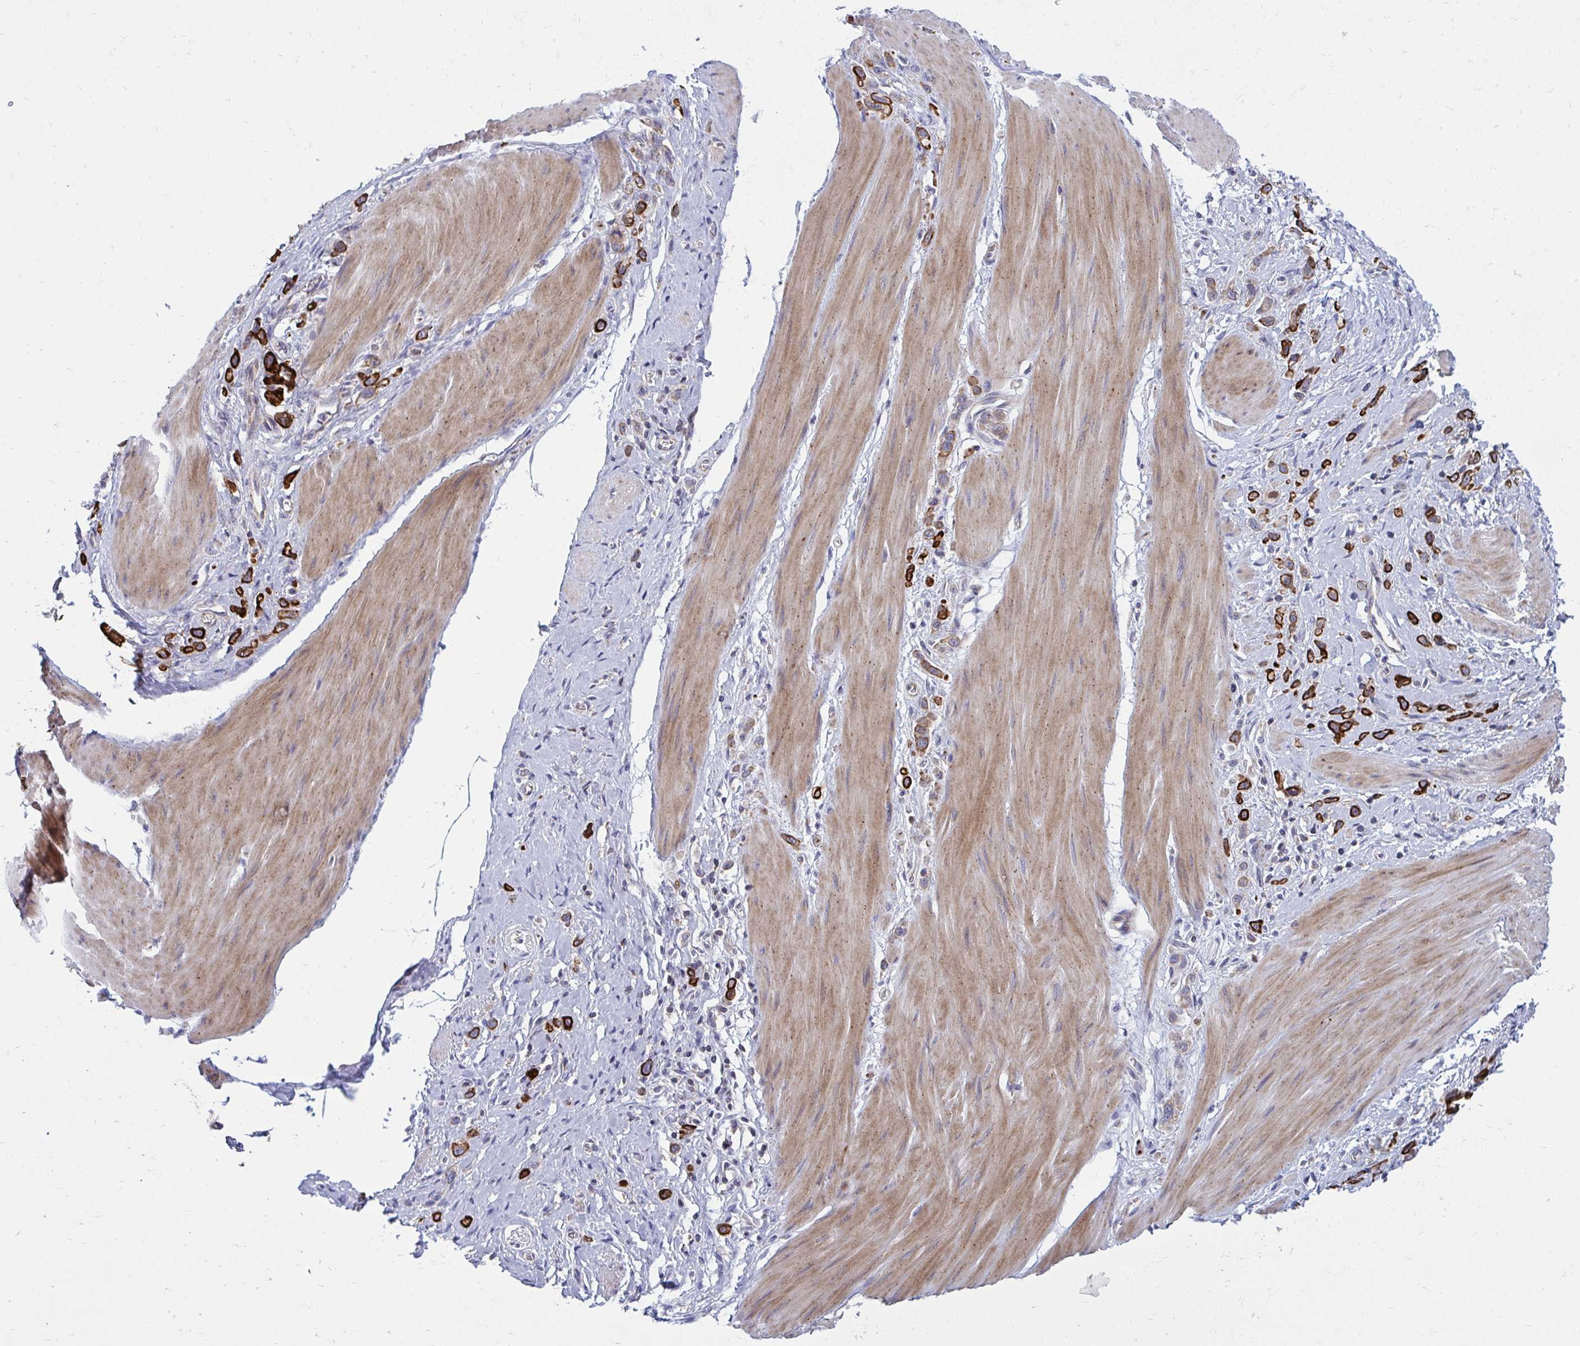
{"staining": {"intensity": "strong", "quantity": ">75%", "location": "cytoplasmic/membranous"}, "tissue": "stomach cancer", "cell_type": "Tumor cells", "image_type": "cancer", "snomed": [{"axis": "morphology", "description": "Adenocarcinoma, NOS"}, {"axis": "topography", "description": "Stomach"}], "caption": "There is high levels of strong cytoplasmic/membranous expression in tumor cells of stomach cancer, as demonstrated by immunohistochemical staining (brown color).", "gene": "GFPT2", "patient": {"sex": "female", "age": 65}}